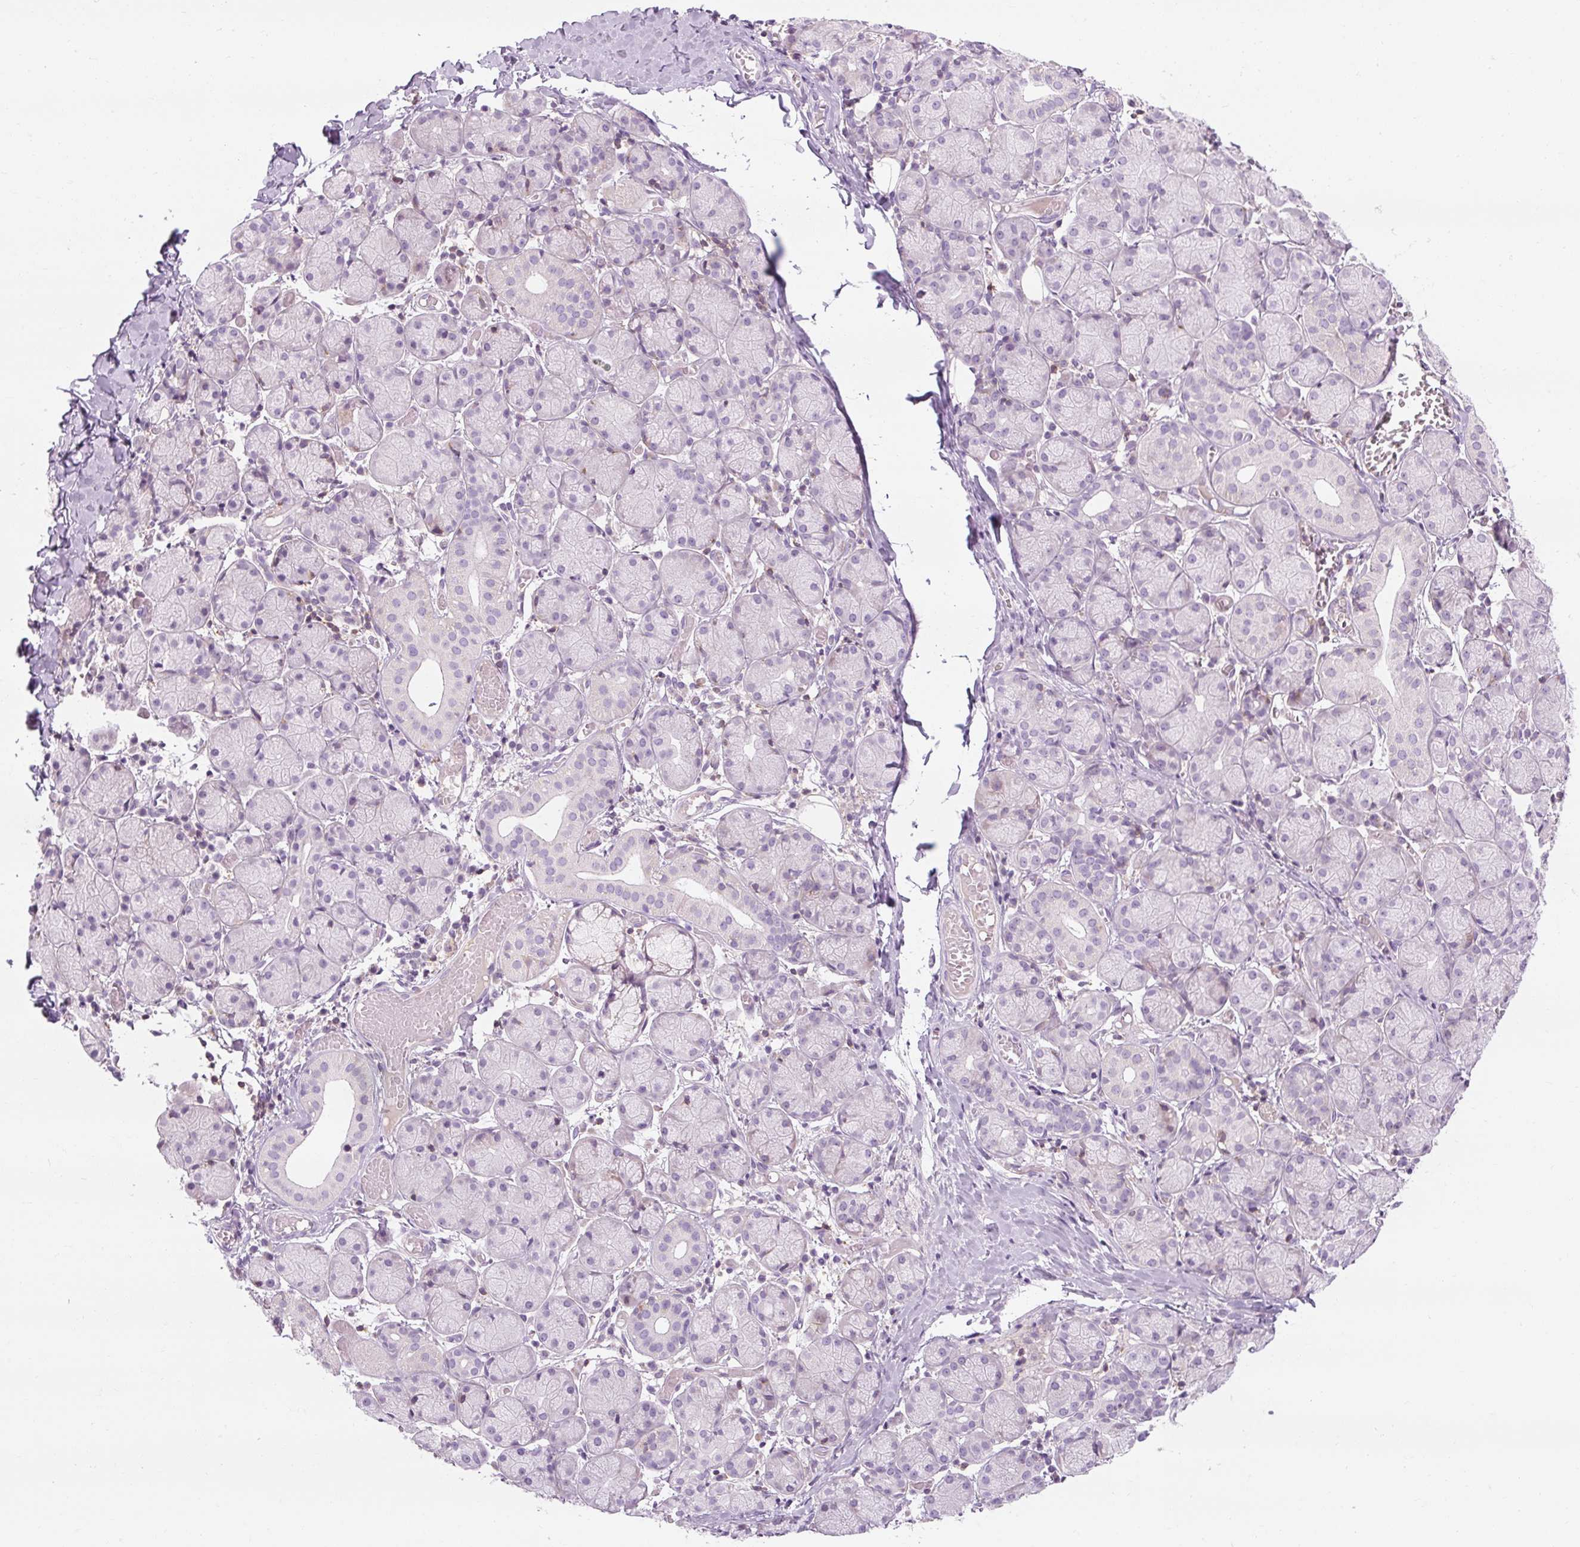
{"staining": {"intensity": "negative", "quantity": "none", "location": "none"}, "tissue": "salivary gland", "cell_type": "Glandular cells", "image_type": "normal", "snomed": [{"axis": "morphology", "description": "Normal tissue, NOS"}, {"axis": "topography", "description": "Salivary gland"}], "caption": "A high-resolution image shows IHC staining of unremarkable salivary gland, which reveals no significant staining in glandular cells. Nuclei are stained in blue.", "gene": "TIGD2", "patient": {"sex": "female", "age": 24}}